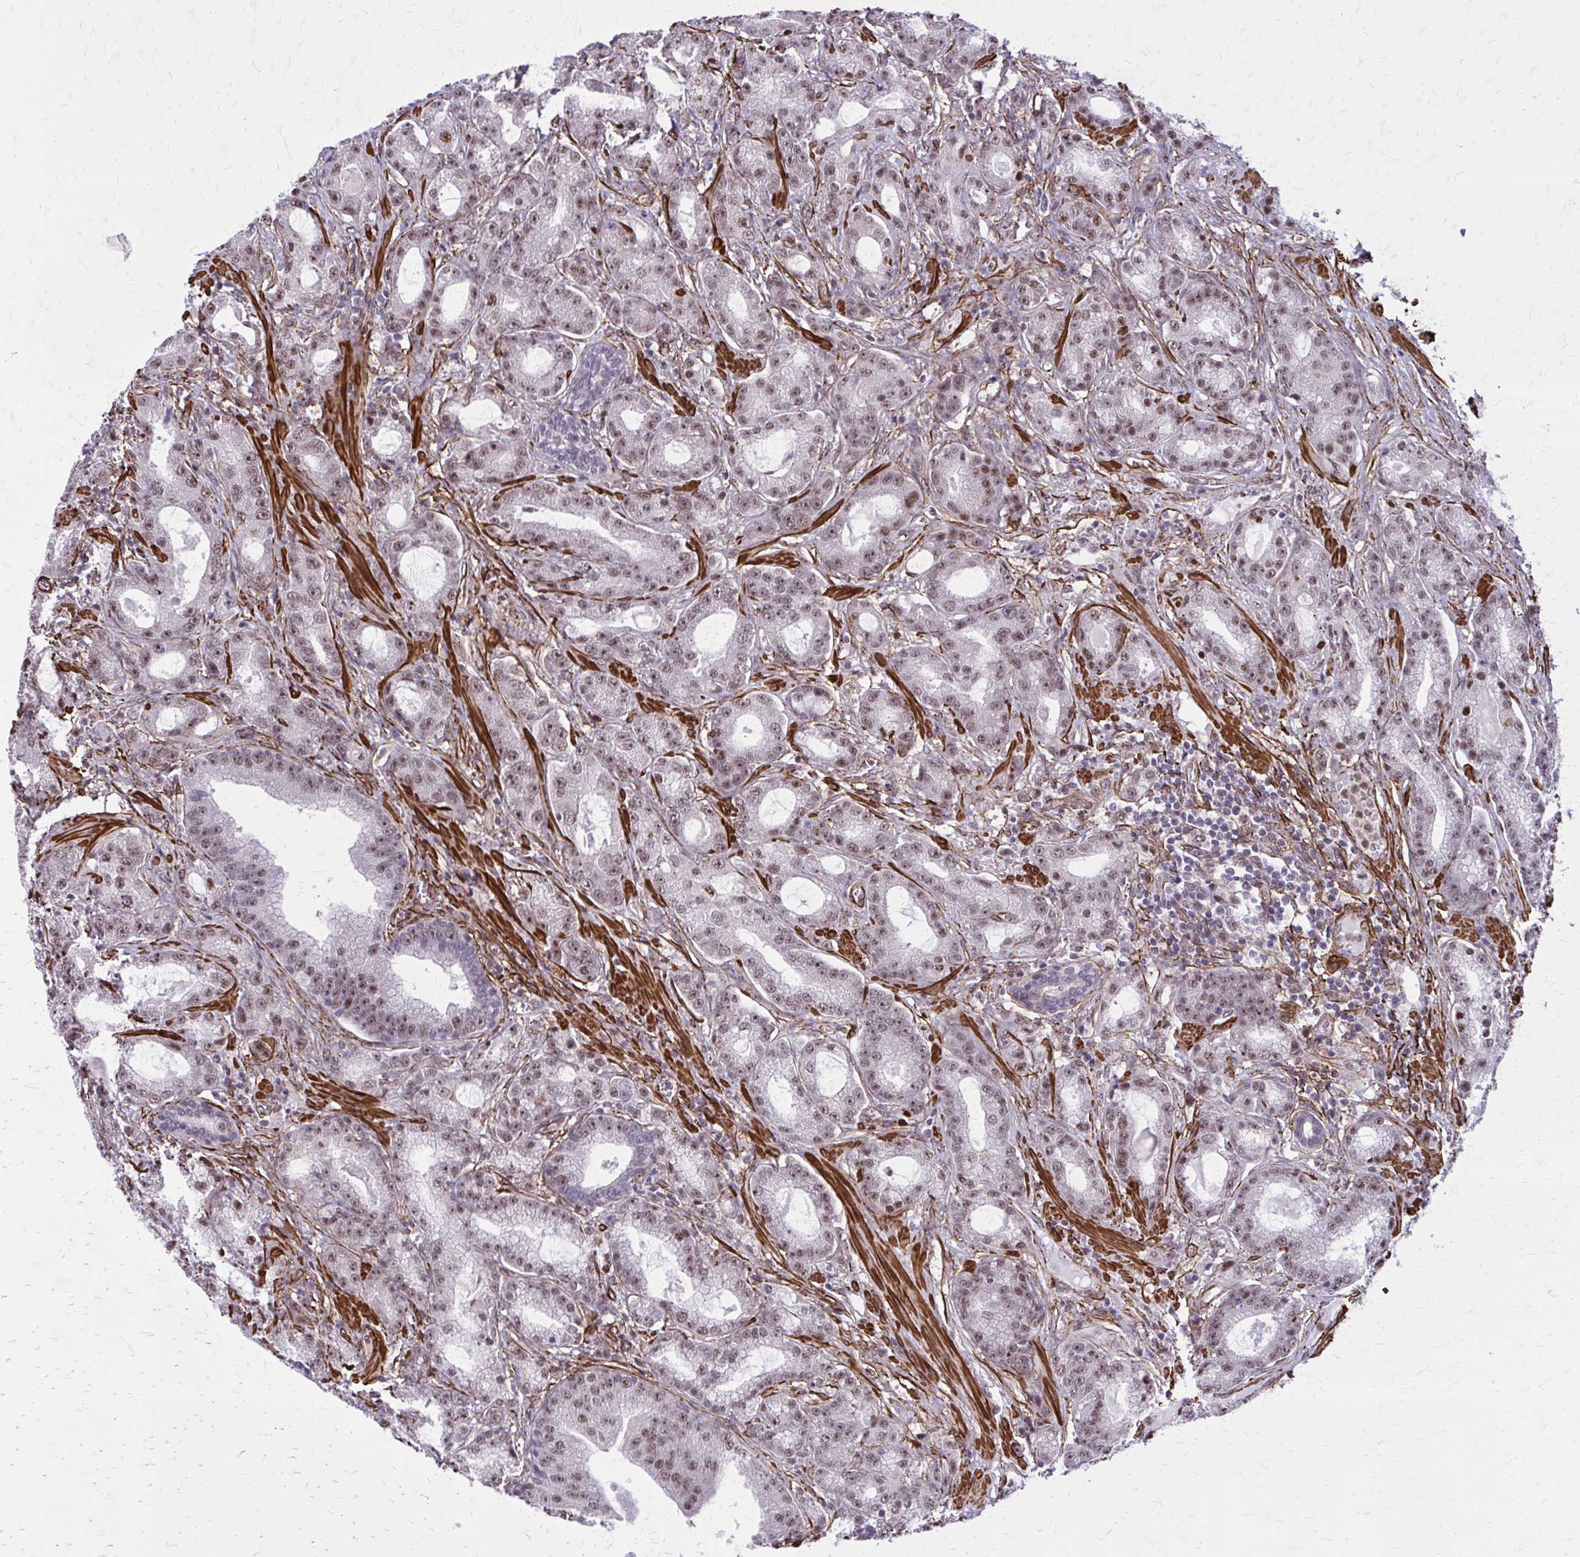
{"staining": {"intensity": "weak", "quantity": ">75%", "location": "nuclear"}, "tissue": "prostate cancer", "cell_type": "Tumor cells", "image_type": "cancer", "snomed": [{"axis": "morphology", "description": "Adenocarcinoma, High grade"}, {"axis": "topography", "description": "Prostate"}], "caption": "Immunohistochemistry staining of high-grade adenocarcinoma (prostate), which displays low levels of weak nuclear positivity in approximately >75% of tumor cells indicating weak nuclear protein positivity. The staining was performed using DAB (3,3'-diaminobenzidine) (brown) for protein detection and nuclei were counterstained in hematoxylin (blue).", "gene": "NRBF2", "patient": {"sex": "male", "age": 65}}